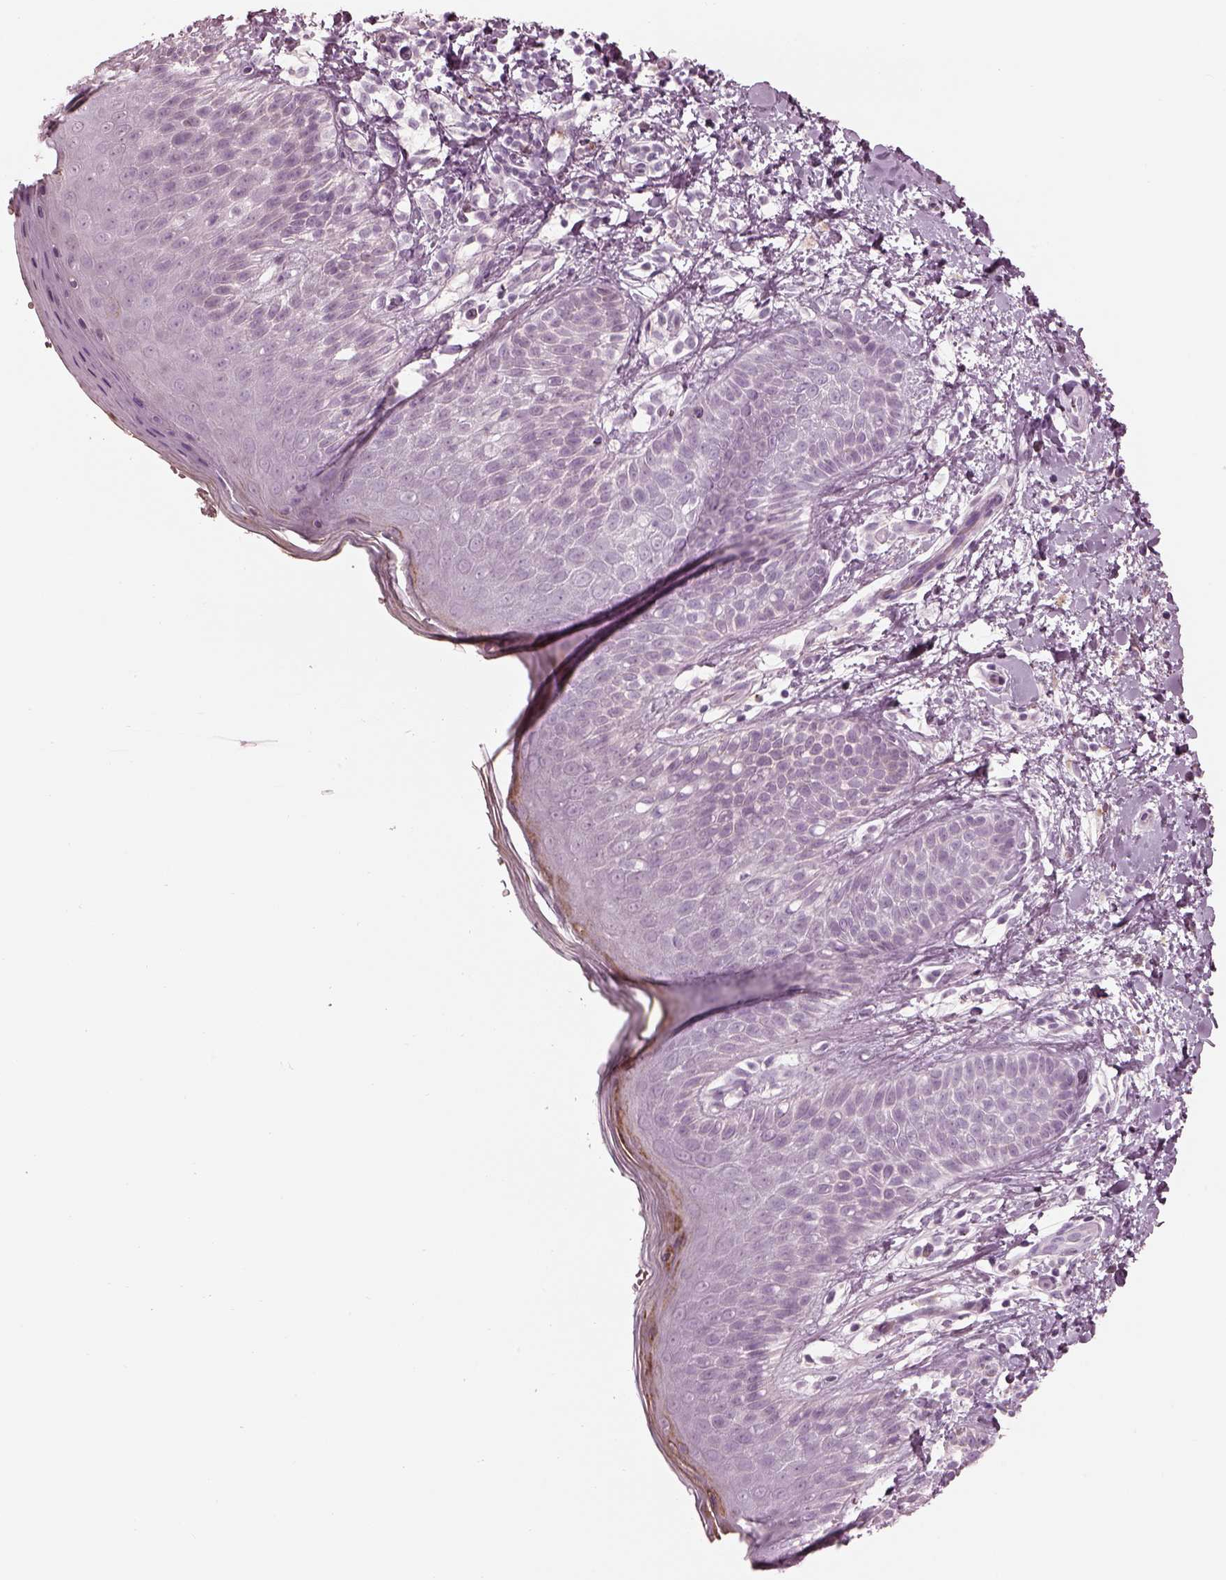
{"staining": {"intensity": "moderate", "quantity": "<25%", "location": "cytoplasmic/membranous"}, "tissue": "skin", "cell_type": "Epidermal cells", "image_type": "normal", "snomed": [{"axis": "morphology", "description": "Normal tissue, NOS"}, {"axis": "topography", "description": "Anal"}], "caption": "Protein staining exhibits moderate cytoplasmic/membranous expression in approximately <25% of epidermal cells in benign skin. (DAB (3,3'-diaminobenzidine) IHC with brightfield microscopy, high magnification).", "gene": "RSPH9", "patient": {"sex": "male", "age": 36}}